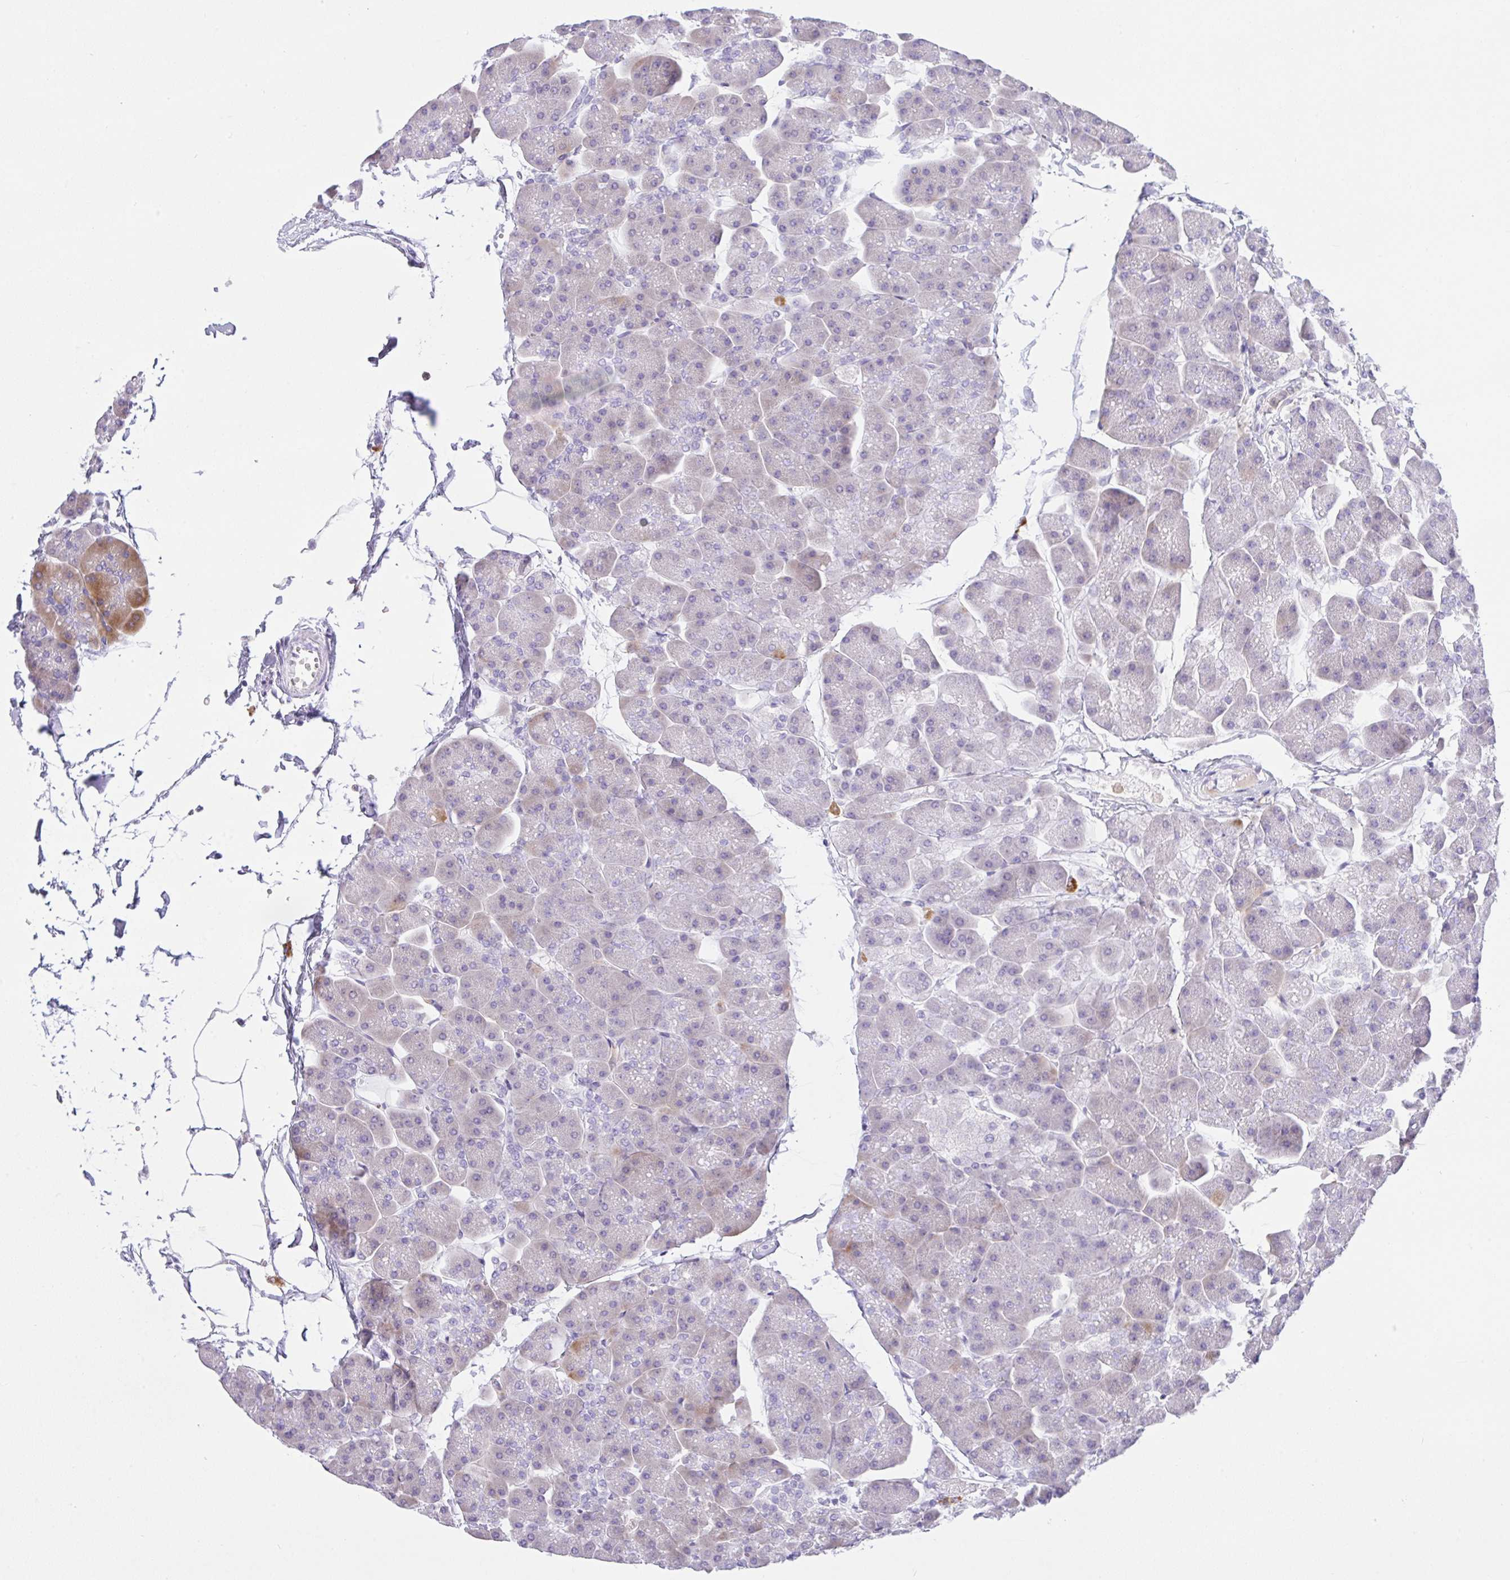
{"staining": {"intensity": "weak", "quantity": "<25%", "location": "cytoplasmic/membranous"}, "tissue": "pancreas", "cell_type": "Exocrine glandular cells", "image_type": "normal", "snomed": [{"axis": "morphology", "description": "Normal tissue, NOS"}, {"axis": "topography", "description": "Pancreas"}], "caption": "Immunohistochemical staining of unremarkable pancreas shows no significant expression in exocrine glandular cells. (DAB IHC, high magnification).", "gene": "NCF1", "patient": {"sex": "male", "age": 35}}